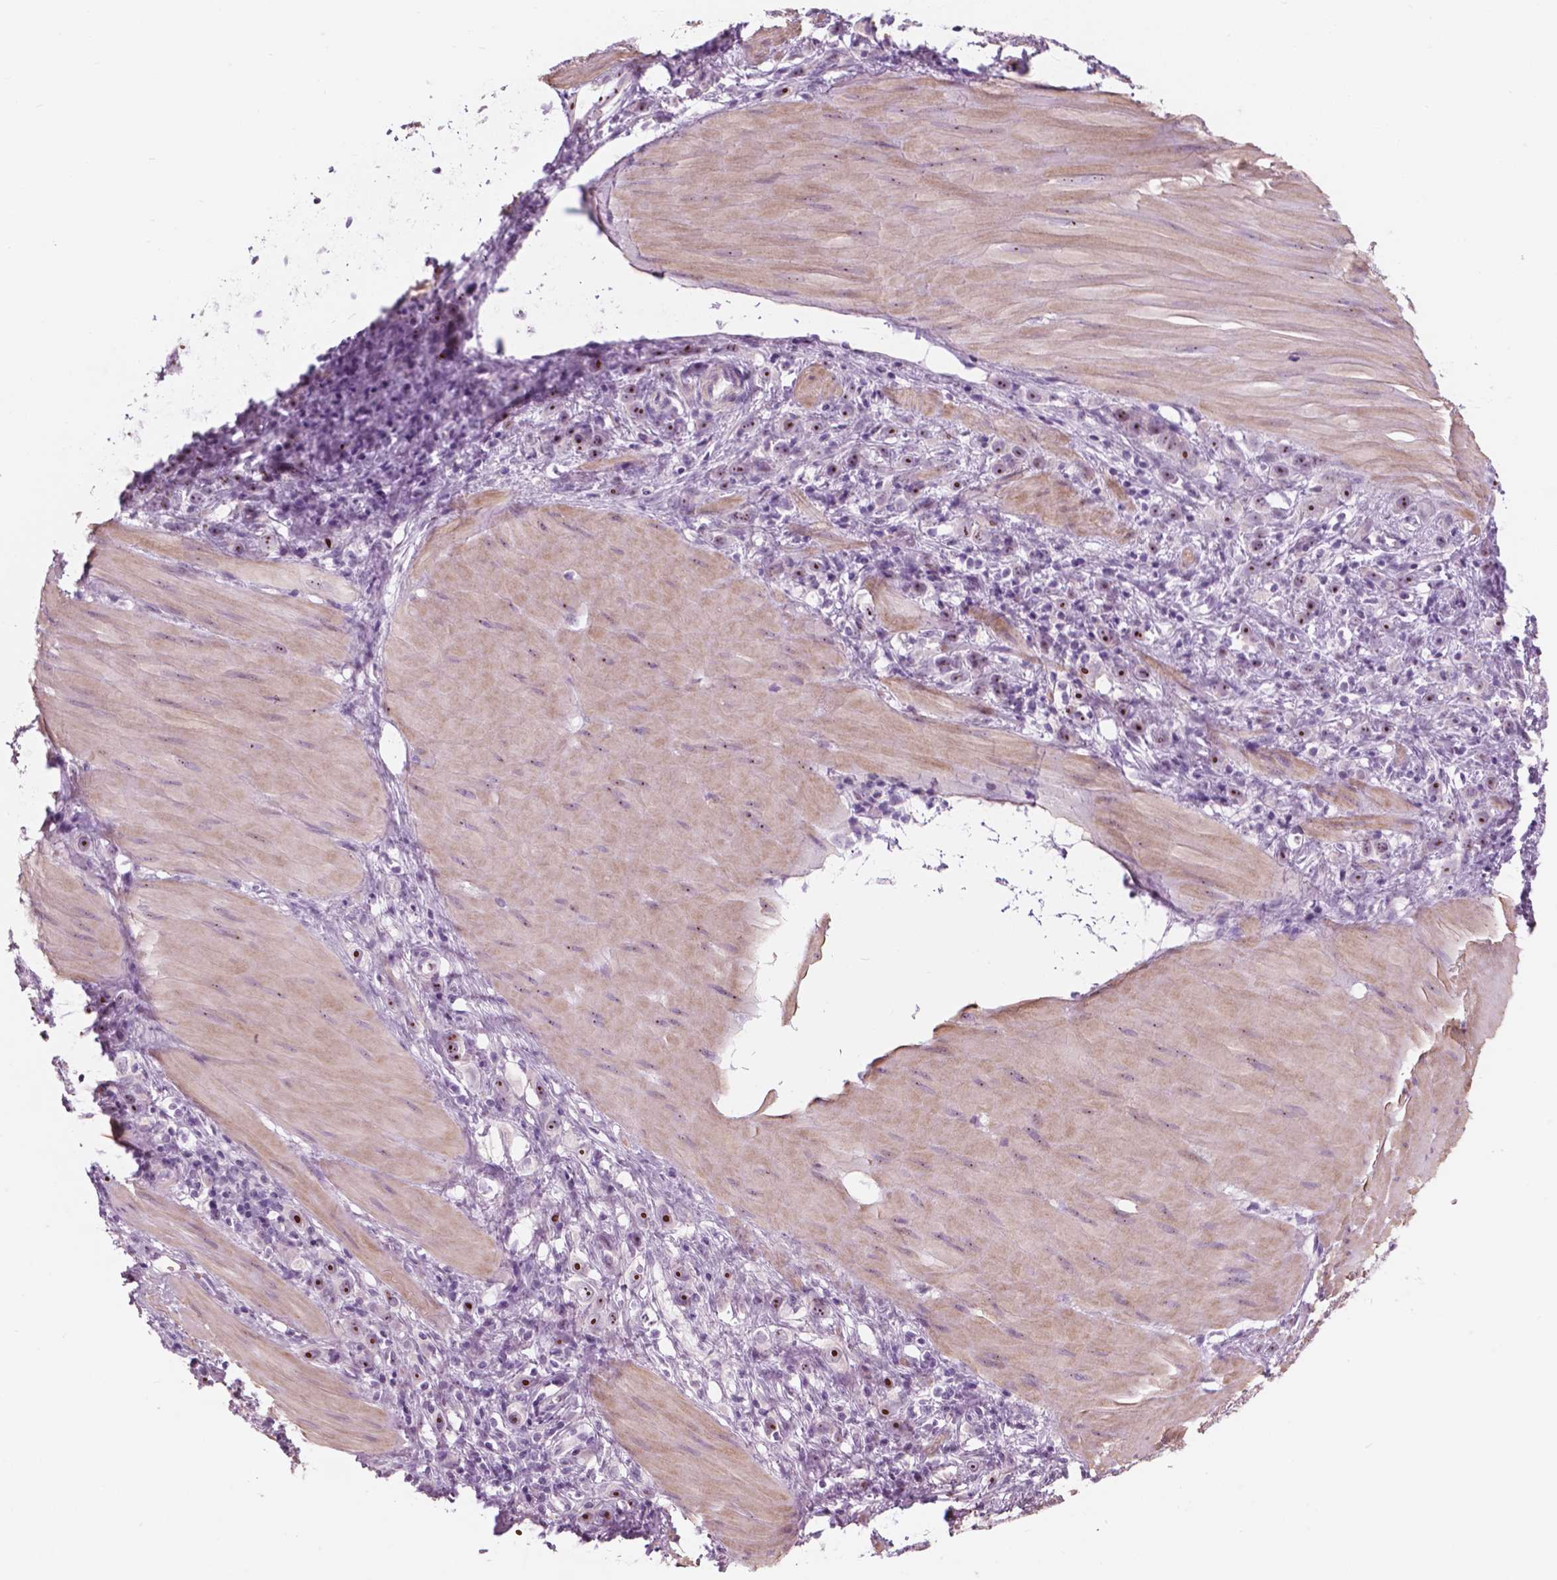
{"staining": {"intensity": "moderate", "quantity": "<25%", "location": "nuclear"}, "tissue": "stomach cancer", "cell_type": "Tumor cells", "image_type": "cancer", "snomed": [{"axis": "morphology", "description": "Adenocarcinoma, NOS"}, {"axis": "topography", "description": "Stomach"}], "caption": "A micrograph showing moderate nuclear positivity in about <25% of tumor cells in stomach cancer, as visualized by brown immunohistochemical staining.", "gene": "ZNF853", "patient": {"sex": "male", "age": 47}}